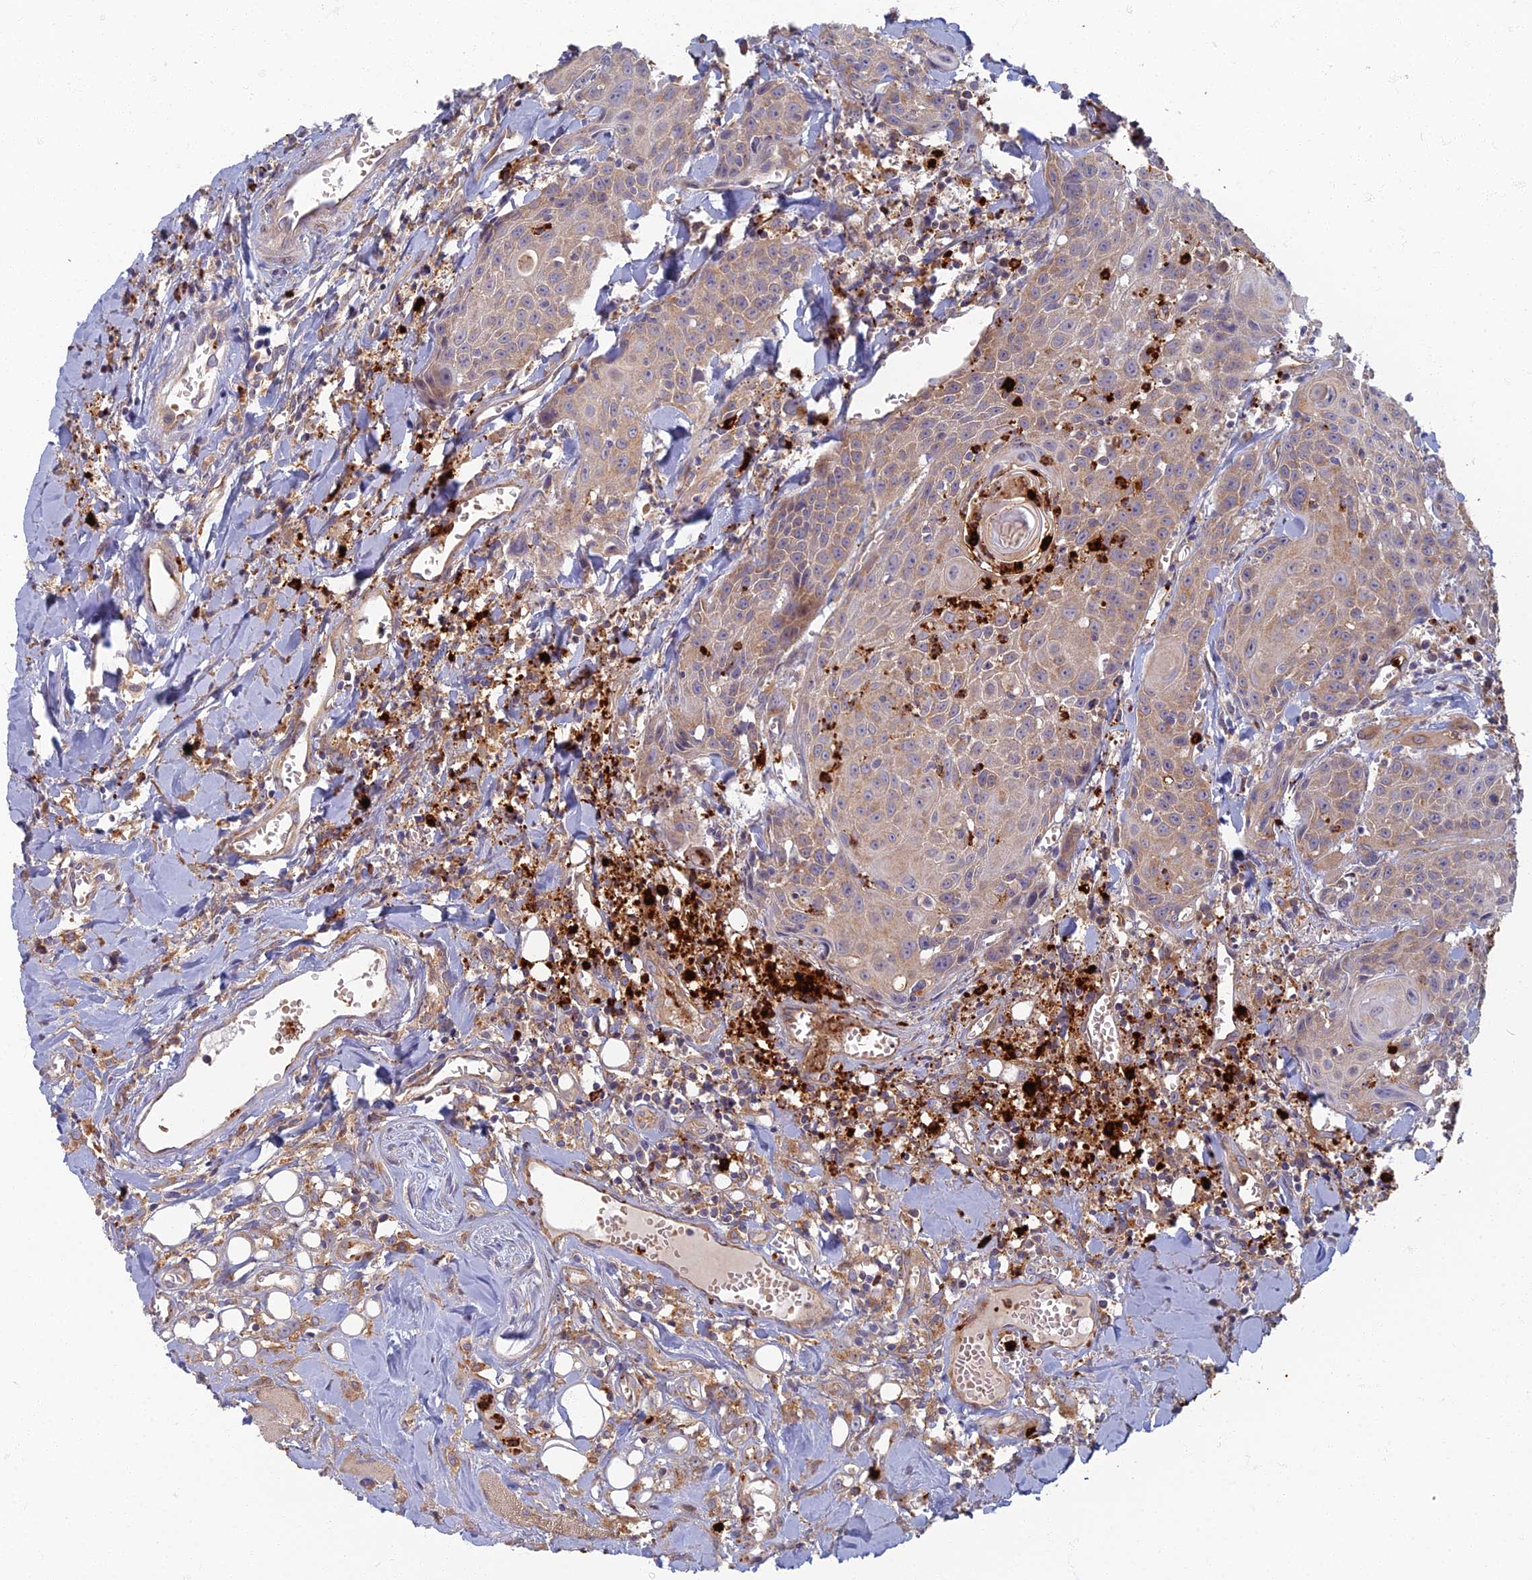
{"staining": {"intensity": "moderate", "quantity": "25%-75%", "location": "cytoplasmic/membranous"}, "tissue": "head and neck cancer", "cell_type": "Tumor cells", "image_type": "cancer", "snomed": [{"axis": "morphology", "description": "Squamous cell carcinoma, NOS"}, {"axis": "topography", "description": "Oral tissue"}, {"axis": "topography", "description": "Head-Neck"}], "caption": "Protein expression by immunohistochemistry reveals moderate cytoplasmic/membranous positivity in approximately 25%-75% of tumor cells in head and neck squamous cell carcinoma.", "gene": "PROX2", "patient": {"sex": "female", "age": 82}}